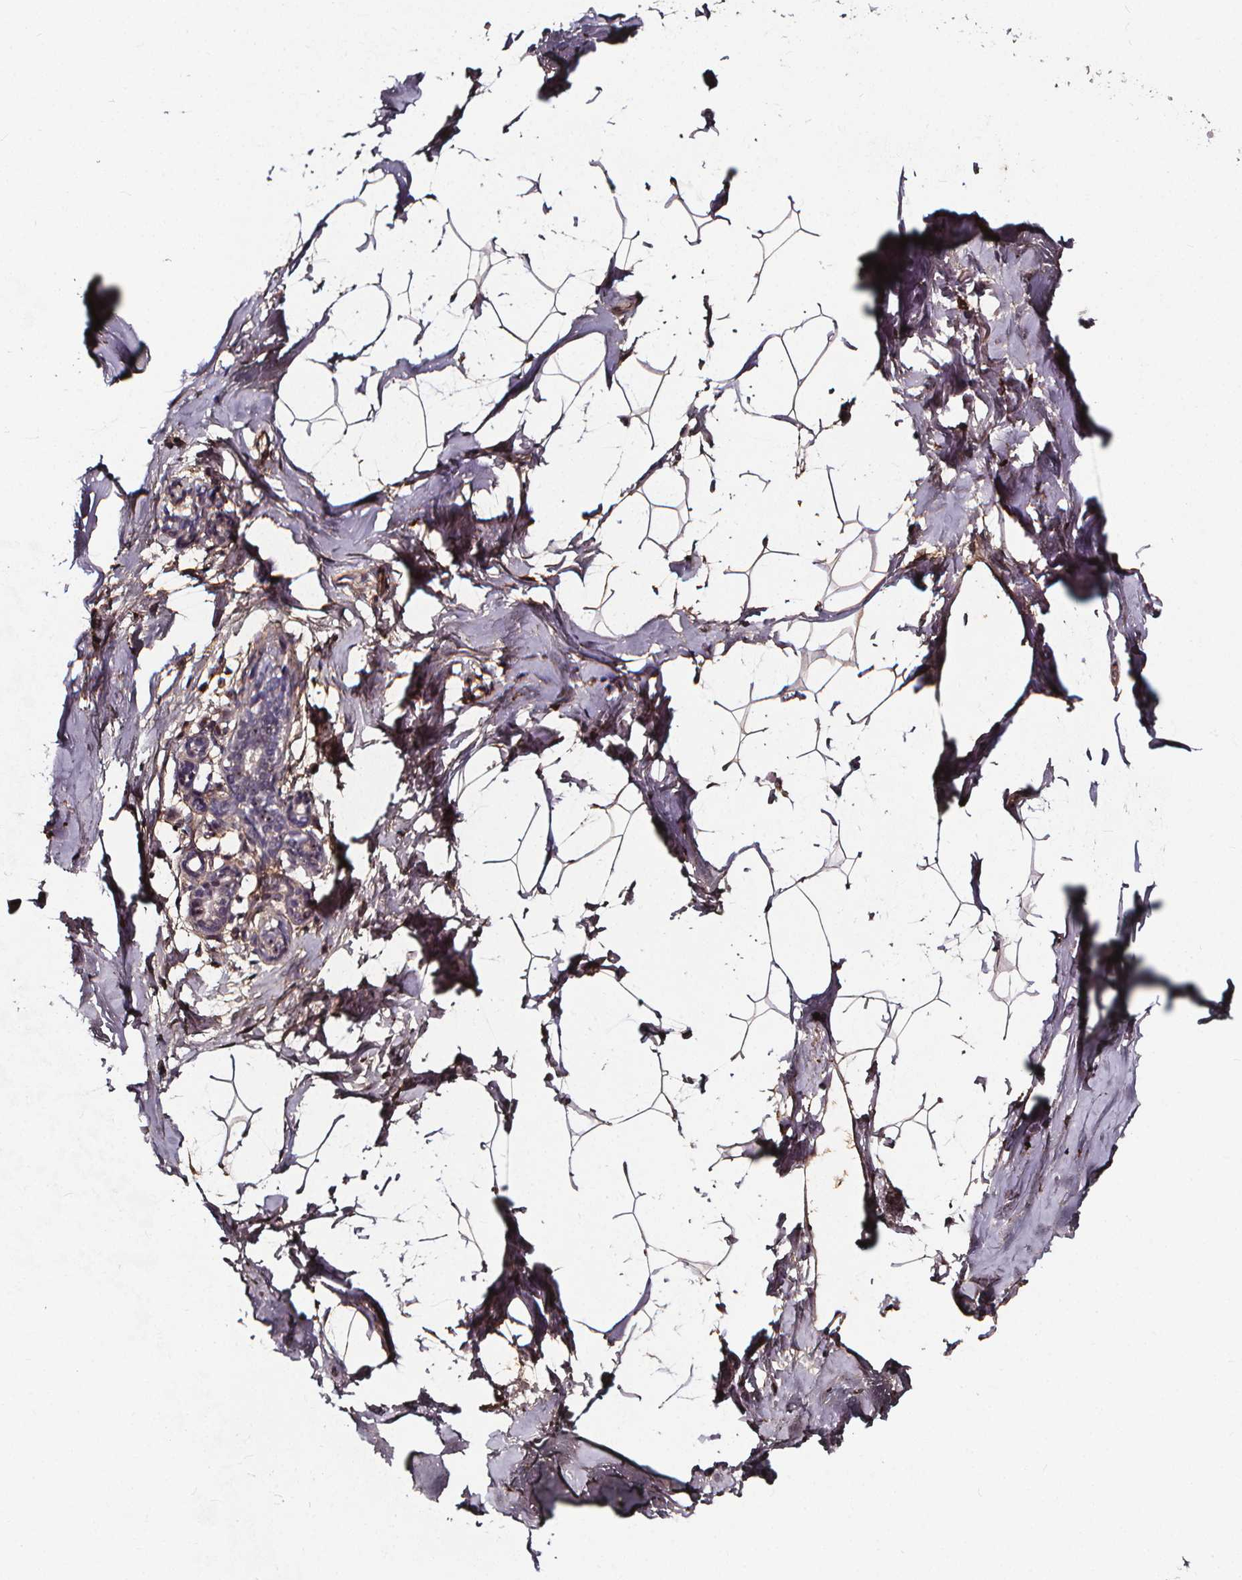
{"staining": {"intensity": "weak", "quantity": "<25%", "location": "cytoplasmic/membranous,nuclear"}, "tissue": "breast", "cell_type": "Adipocytes", "image_type": "normal", "snomed": [{"axis": "morphology", "description": "Normal tissue, NOS"}, {"axis": "topography", "description": "Breast"}], "caption": "IHC histopathology image of benign human breast stained for a protein (brown), which exhibits no positivity in adipocytes.", "gene": "AEBP1", "patient": {"sex": "female", "age": 32}}